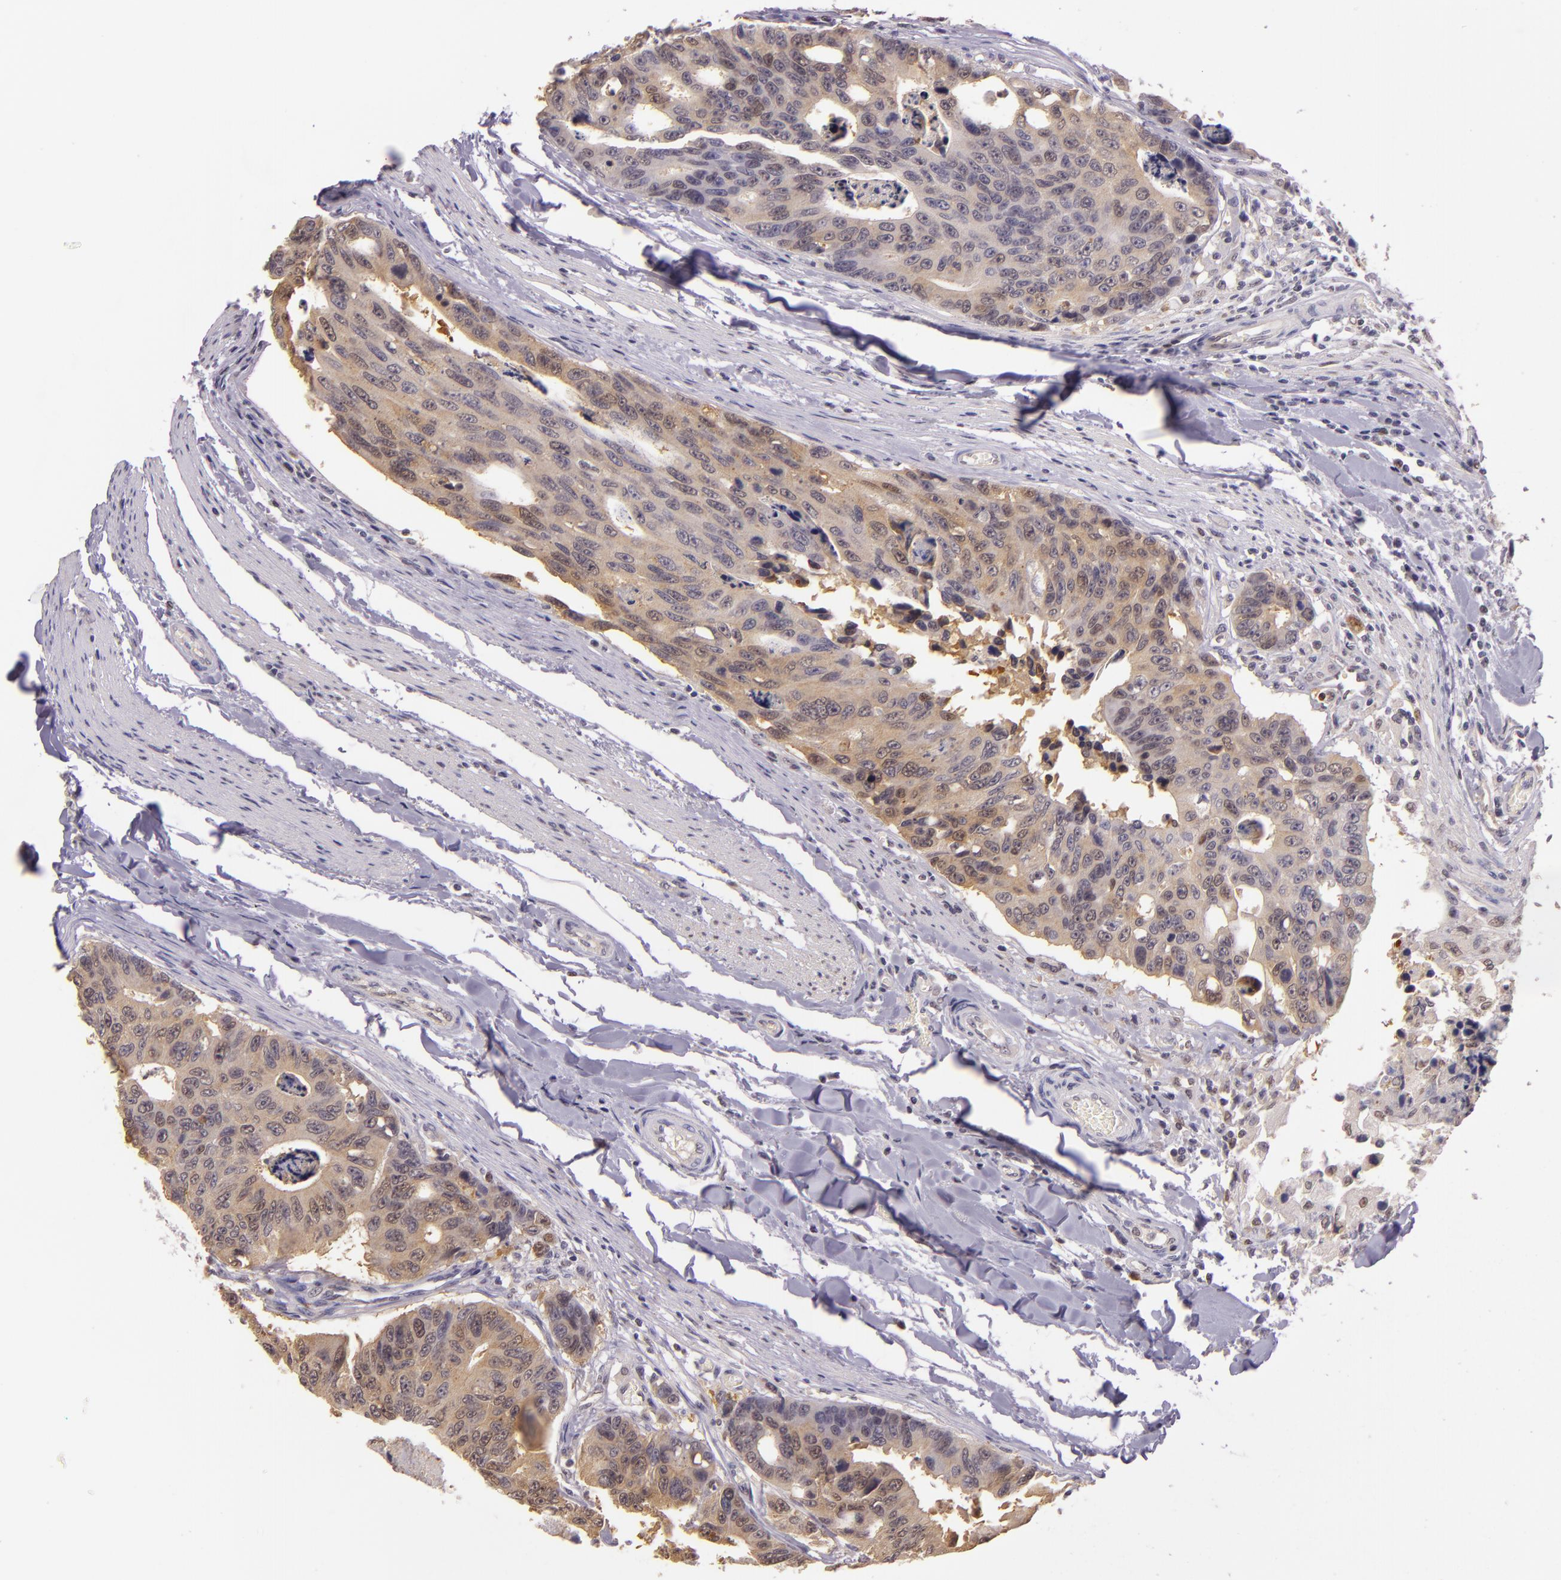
{"staining": {"intensity": "moderate", "quantity": "25%-75%", "location": "cytoplasmic/membranous,nuclear"}, "tissue": "colorectal cancer", "cell_type": "Tumor cells", "image_type": "cancer", "snomed": [{"axis": "morphology", "description": "Adenocarcinoma, NOS"}, {"axis": "topography", "description": "Colon"}], "caption": "Immunohistochemical staining of colorectal cancer (adenocarcinoma) reveals medium levels of moderate cytoplasmic/membranous and nuclear protein positivity in about 25%-75% of tumor cells. (Brightfield microscopy of DAB IHC at high magnification).", "gene": "HSPA8", "patient": {"sex": "female", "age": 86}}